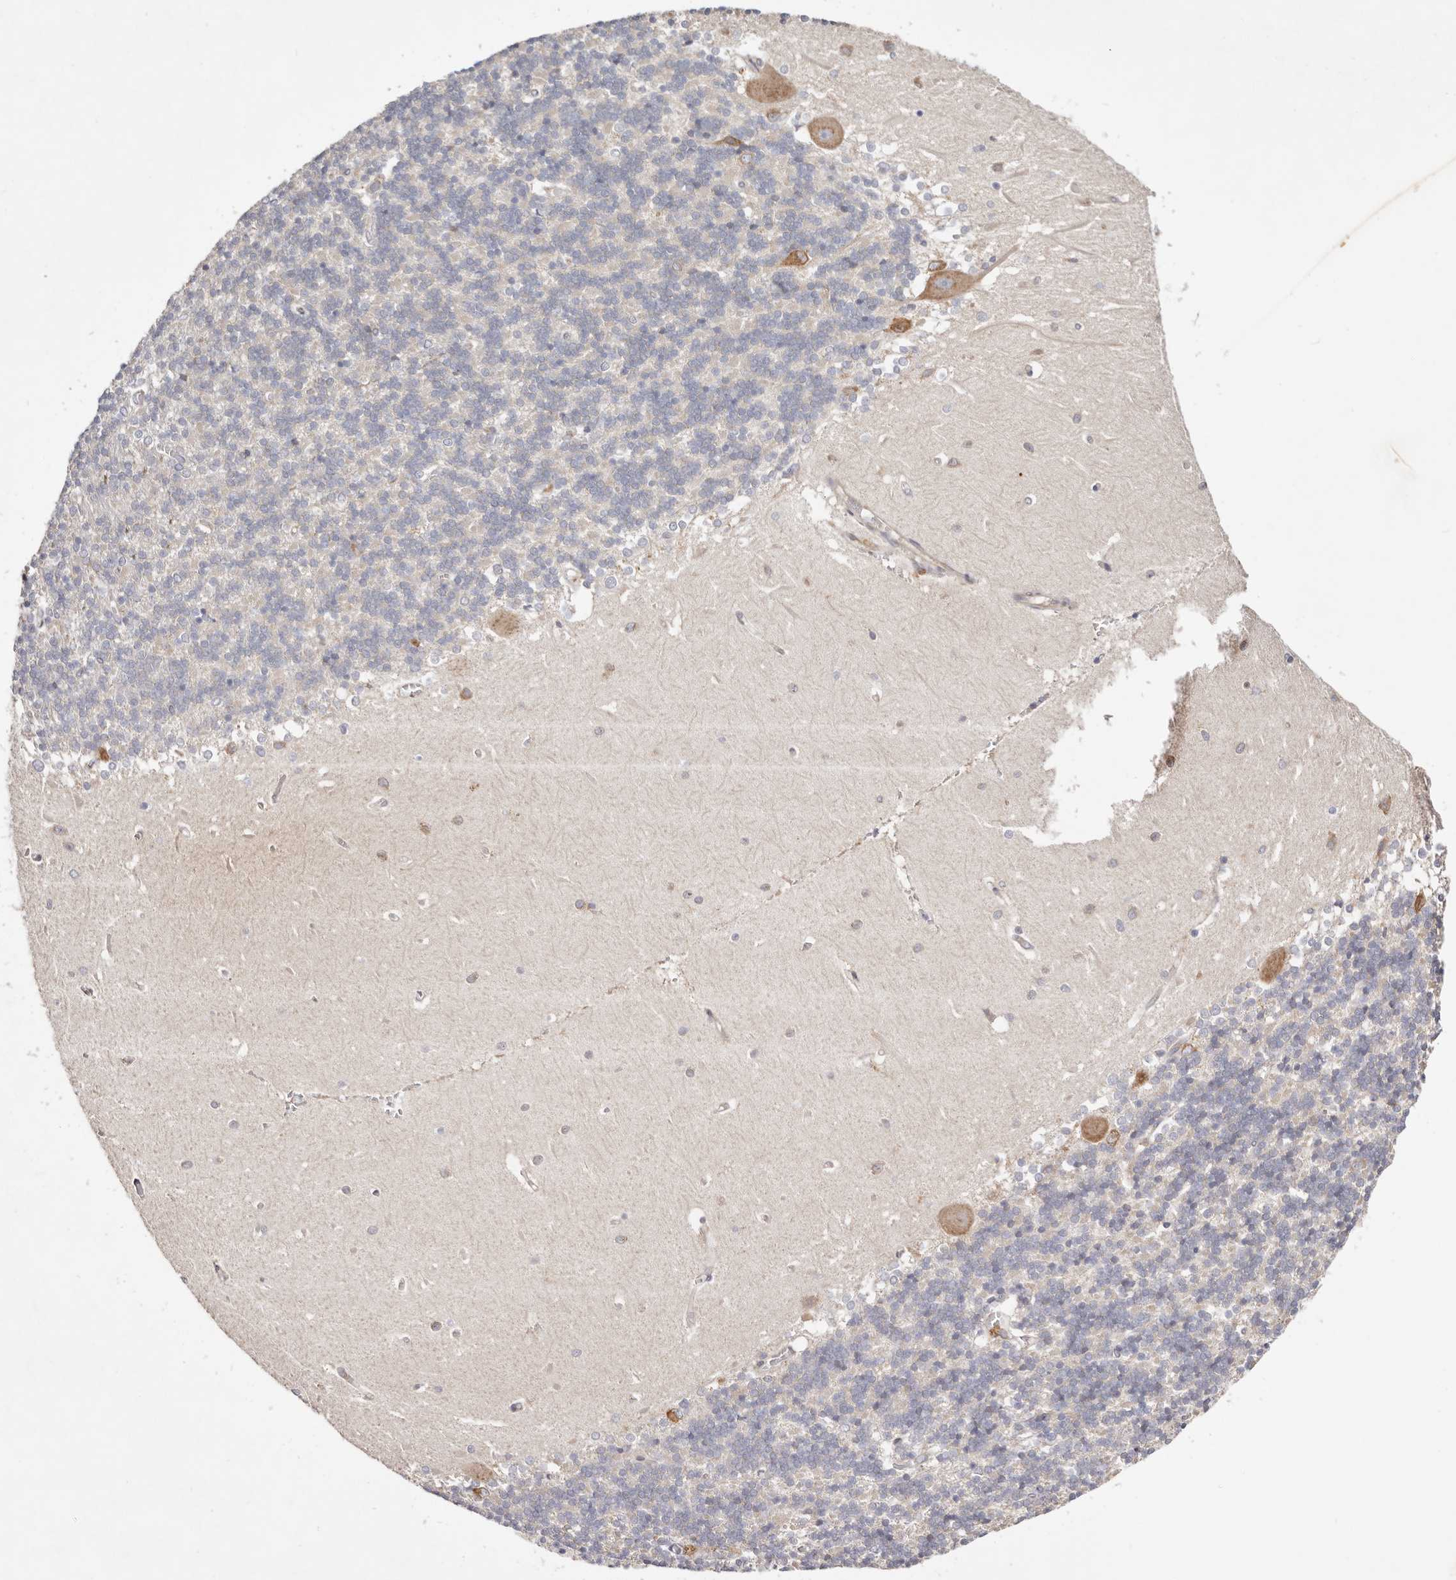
{"staining": {"intensity": "negative", "quantity": "none", "location": "none"}, "tissue": "cerebellum", "cell_type": "Cells in granular layer", "image_type": "normal", "snomed": [{"axis": "morphology", "description": "Normal tissue, NOS"}, {"axis": "topography", "description": "Cerebellum"}], "caption": "A photomicrograph of human cerebellum is negative for staining in cells in granular layer. Nuclei are stained in blue.", "gene": "GNA13", "patient": {"sex": "male", "age": 37}}